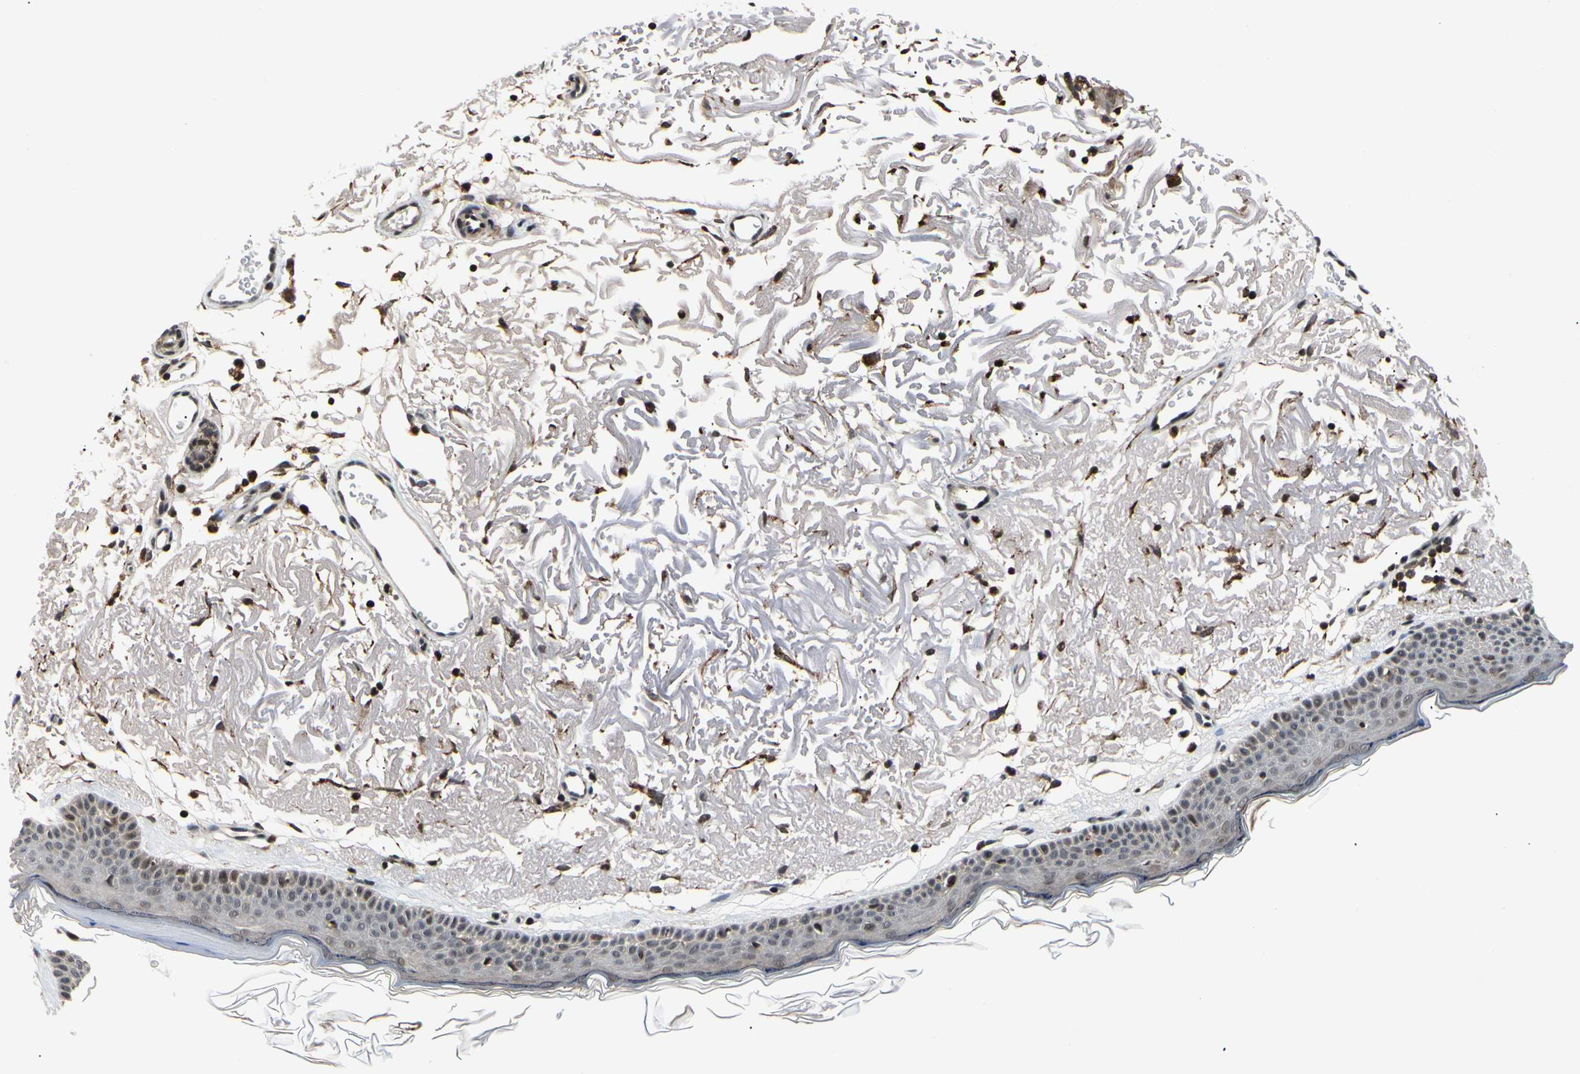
{"staining": {"intensity": "strong", "quantity": ">75%", "location": "cytoplasmic/membranous,nuclear"}, "tissue": "skin", "cell_type": "Fibroblasts", "image_type": "normal", "snomed": [{"axis": "morphology", "description": "Normal tissue, NOS"}, {"axis": "topography", "description": "Skin"}], "caption": "High-magnification brightfield microscopy of unremarkable skin stained with DAB (3,3'-diaminobenzidine) (brown) and counterstained with hematoxylin (blue). fibroblasts exhibit strong cytoplasmic/membranous,nuclear staining is appreciated in about>75% of cells.", "gene": "E2F1", "patient": {"sex": "female", "age": 90}}